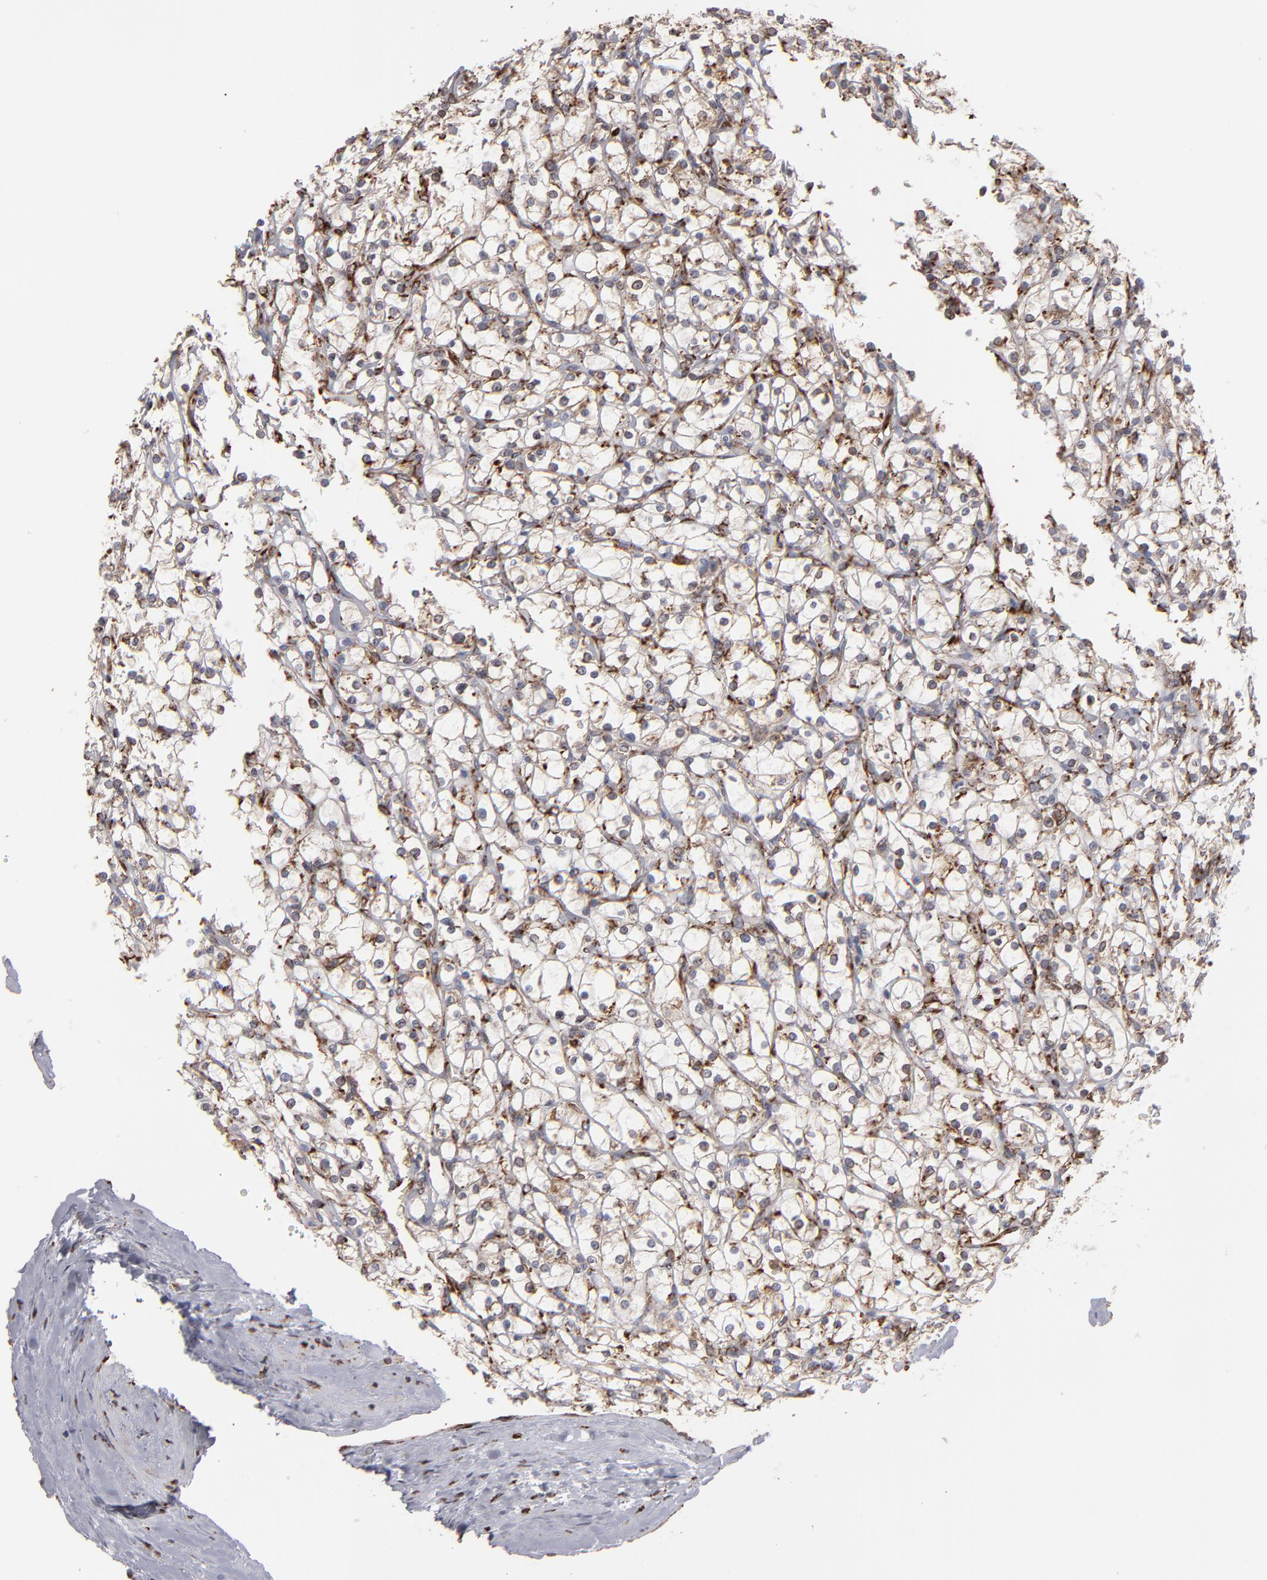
{"staining": {"intensity": "moderate", "quantity": ">75%", "location": "cytoplasmic/membranous"}, "tissue": "renal cancer", "cell_type": "Tumor cells", "image_type": "cancer", "snomed": [{"axis": "morphology", "description": "Adenocarcinoma, NOS"}, {"axis": "topography", "description": "Kidney"}], "caption": "This micrograph reveals adenocarcinoma (renal) stained with IHC to label a protein in brown. The cytoplasmic/membranous of tumor cells show moderate positivity for the protein. Nuclei are counter-stained blue.", "gene": "KTN1", "patient": {"sex": "female", "age": 73}}